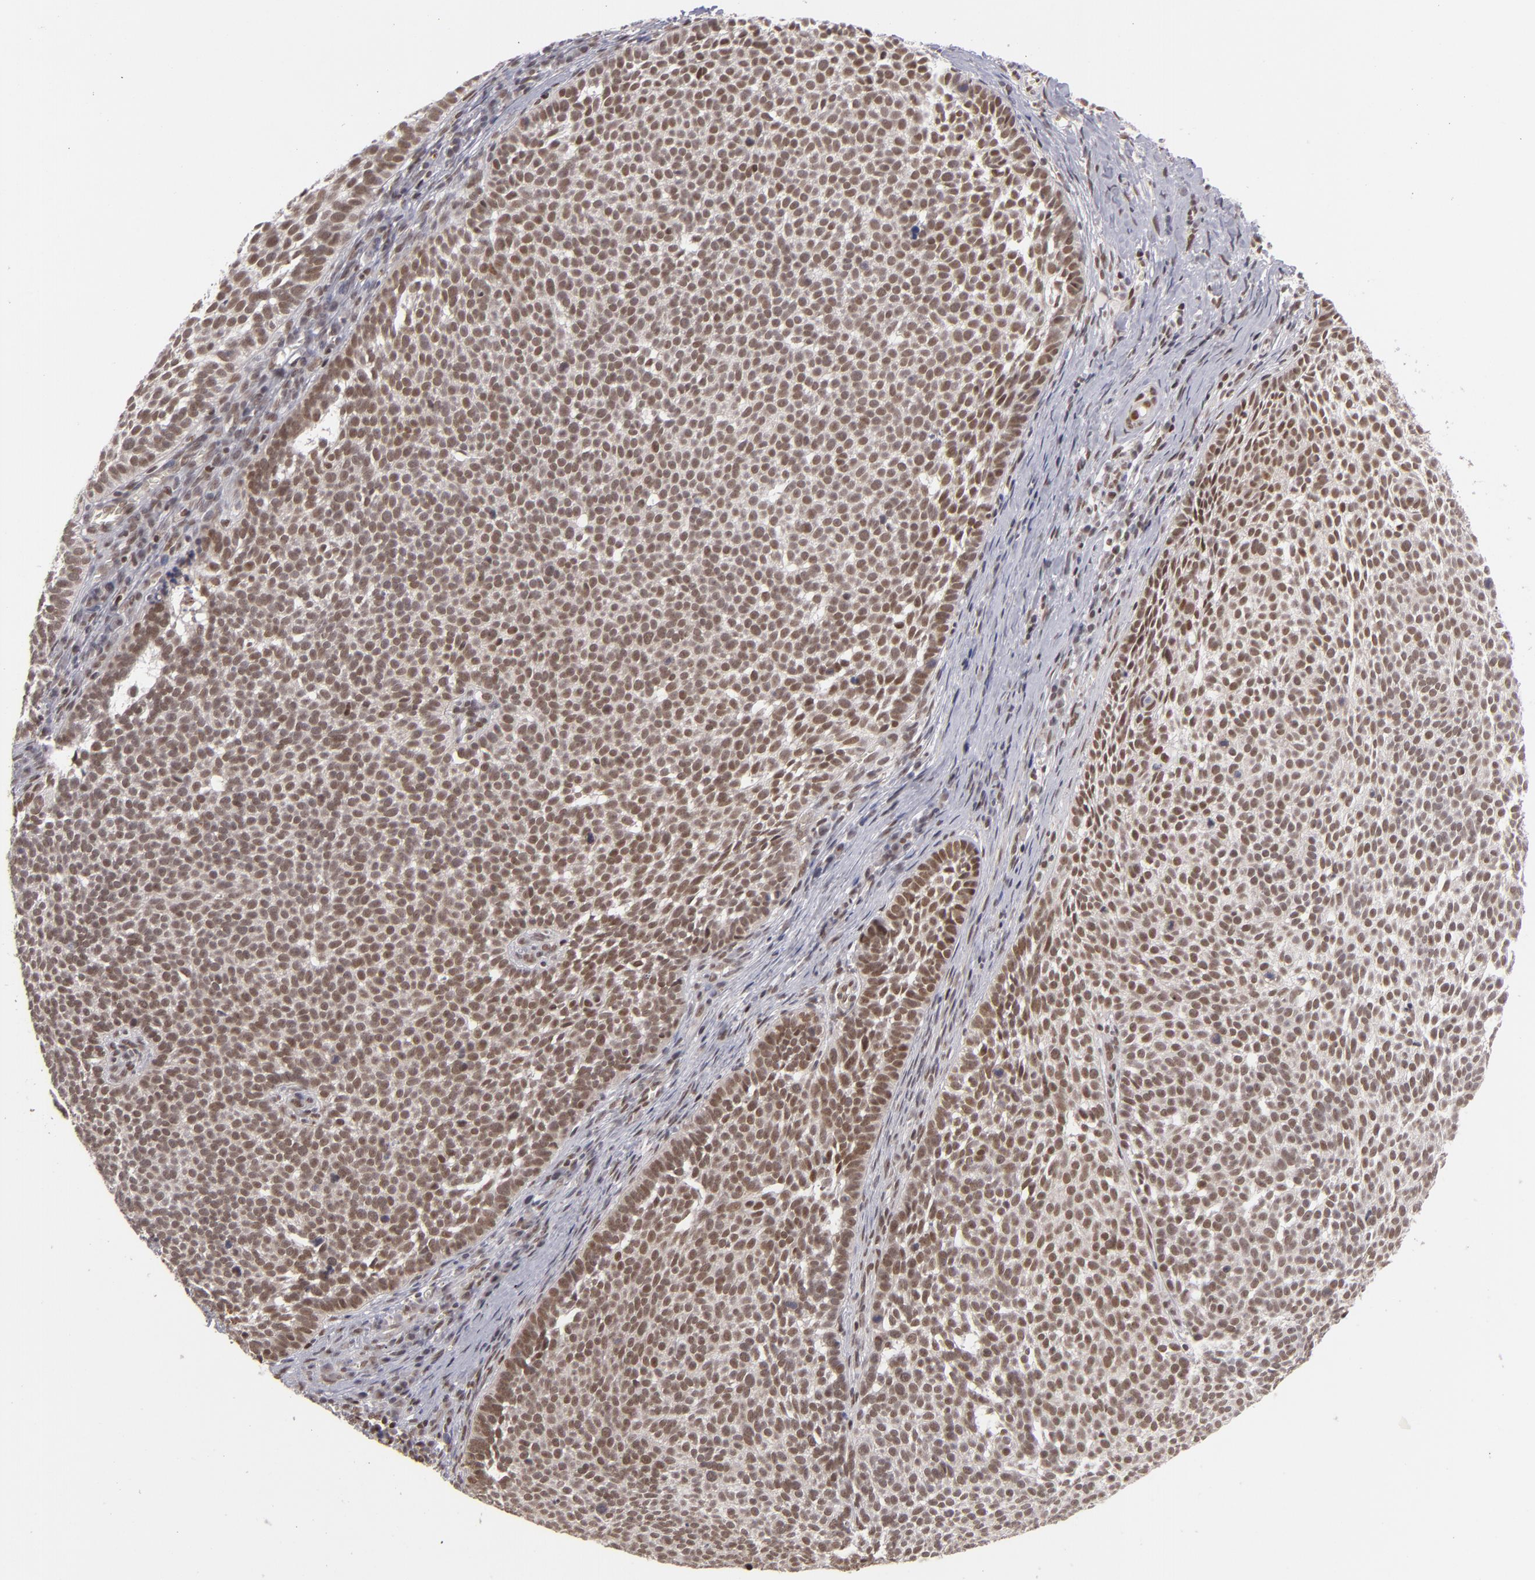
{"staining": {"intensity": "moderate", "quantity": ">75%", "location": "nuclear"}, "tissue": "skin cancer", "cell_type": "Tumor cells", "image_type": "cancer", "snomed": [{"axis": "morphology", "description": "Basal cell carcinoma"}, {"axis": "topography", "description": "Skin"}], "caption": "This is an image of IHC staining of basal cell carcinoma (skin), which shows moderate positivity in the nuclear of tumor cells.", "gene": "MLLT3", "patient": {"sex": "male", "age": 63}}